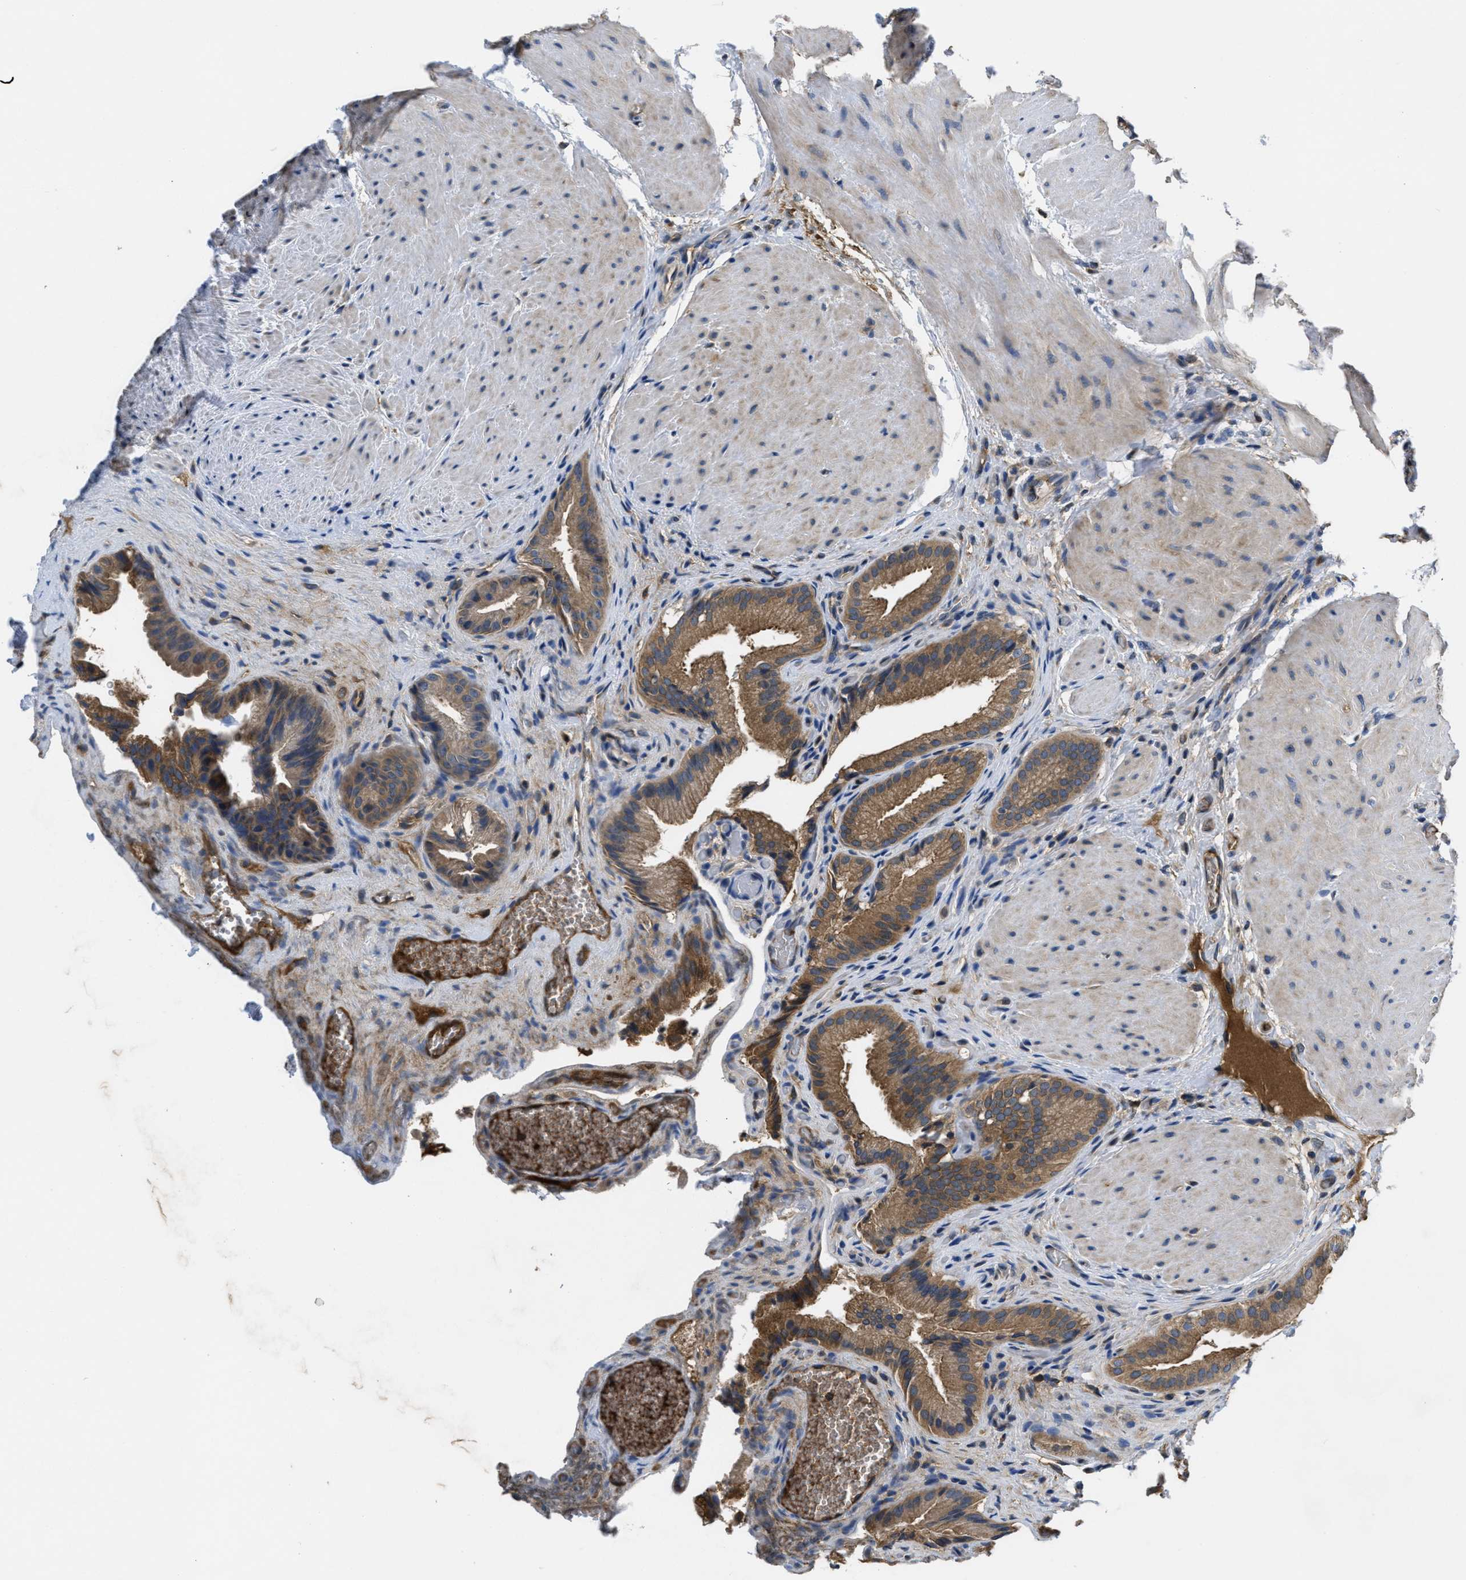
{"staining": {"intensity": "moderate", "quantity": ">75%", "location": "cytoplasmic/membranous"}, "tissue": "gallbladder", "cell_type": "Glandular cells", "image_type": "normal", "snomed": [{"axis": "morphology", "description": "Normal tissue, NOS"}, {"axis": "topography", "description": "Gallbladder"}], "caption": "Normal gallbladder displays moderate cytoplasmic/membranous positivity in approximately >75% of glandular cells (DAB (3,3'-diaminobenzidine) IHC with brightfield microscopy, high magnification)..", "gene": "GALK1", "patient": {"sex": "male", "age": 49}}